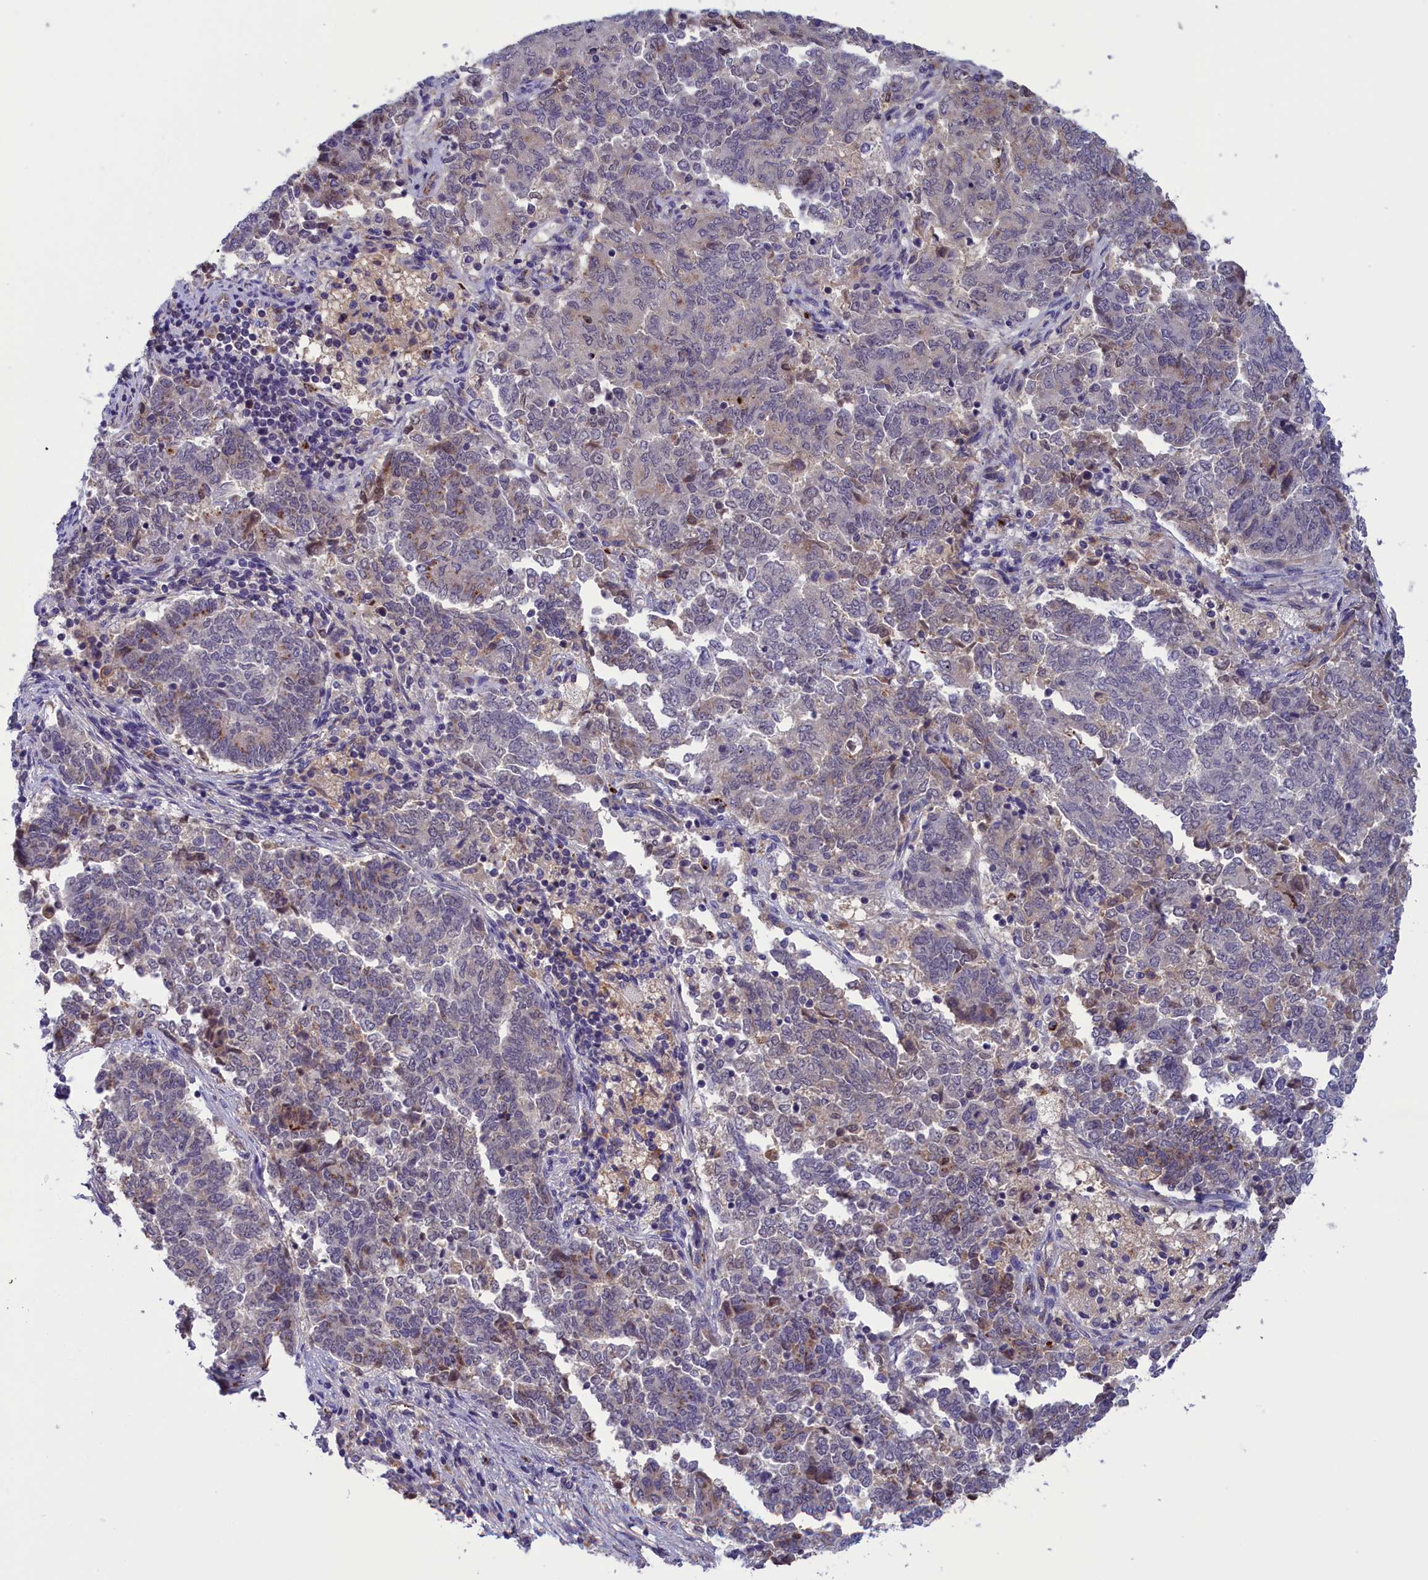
{"staining": {"intensity": "negative", "quantity": "none", "location": "none"}, "tissue": "endometrial cancer", "cell_type": "Tumor cells", "image_type": "cancer", "snomed": [{"axis": "morphology", "description": "Adenocarcinoma, NOS"}, {"axis": "topography", "description": "Endometrium"}], "caption": "A high-resolution histopathology image shows immunohistochemistry staining of endometrial cancer, which displays no significant staining in tumor cells.", "gene": "STYX", "patient": {"sex": "female", "age": 80}}